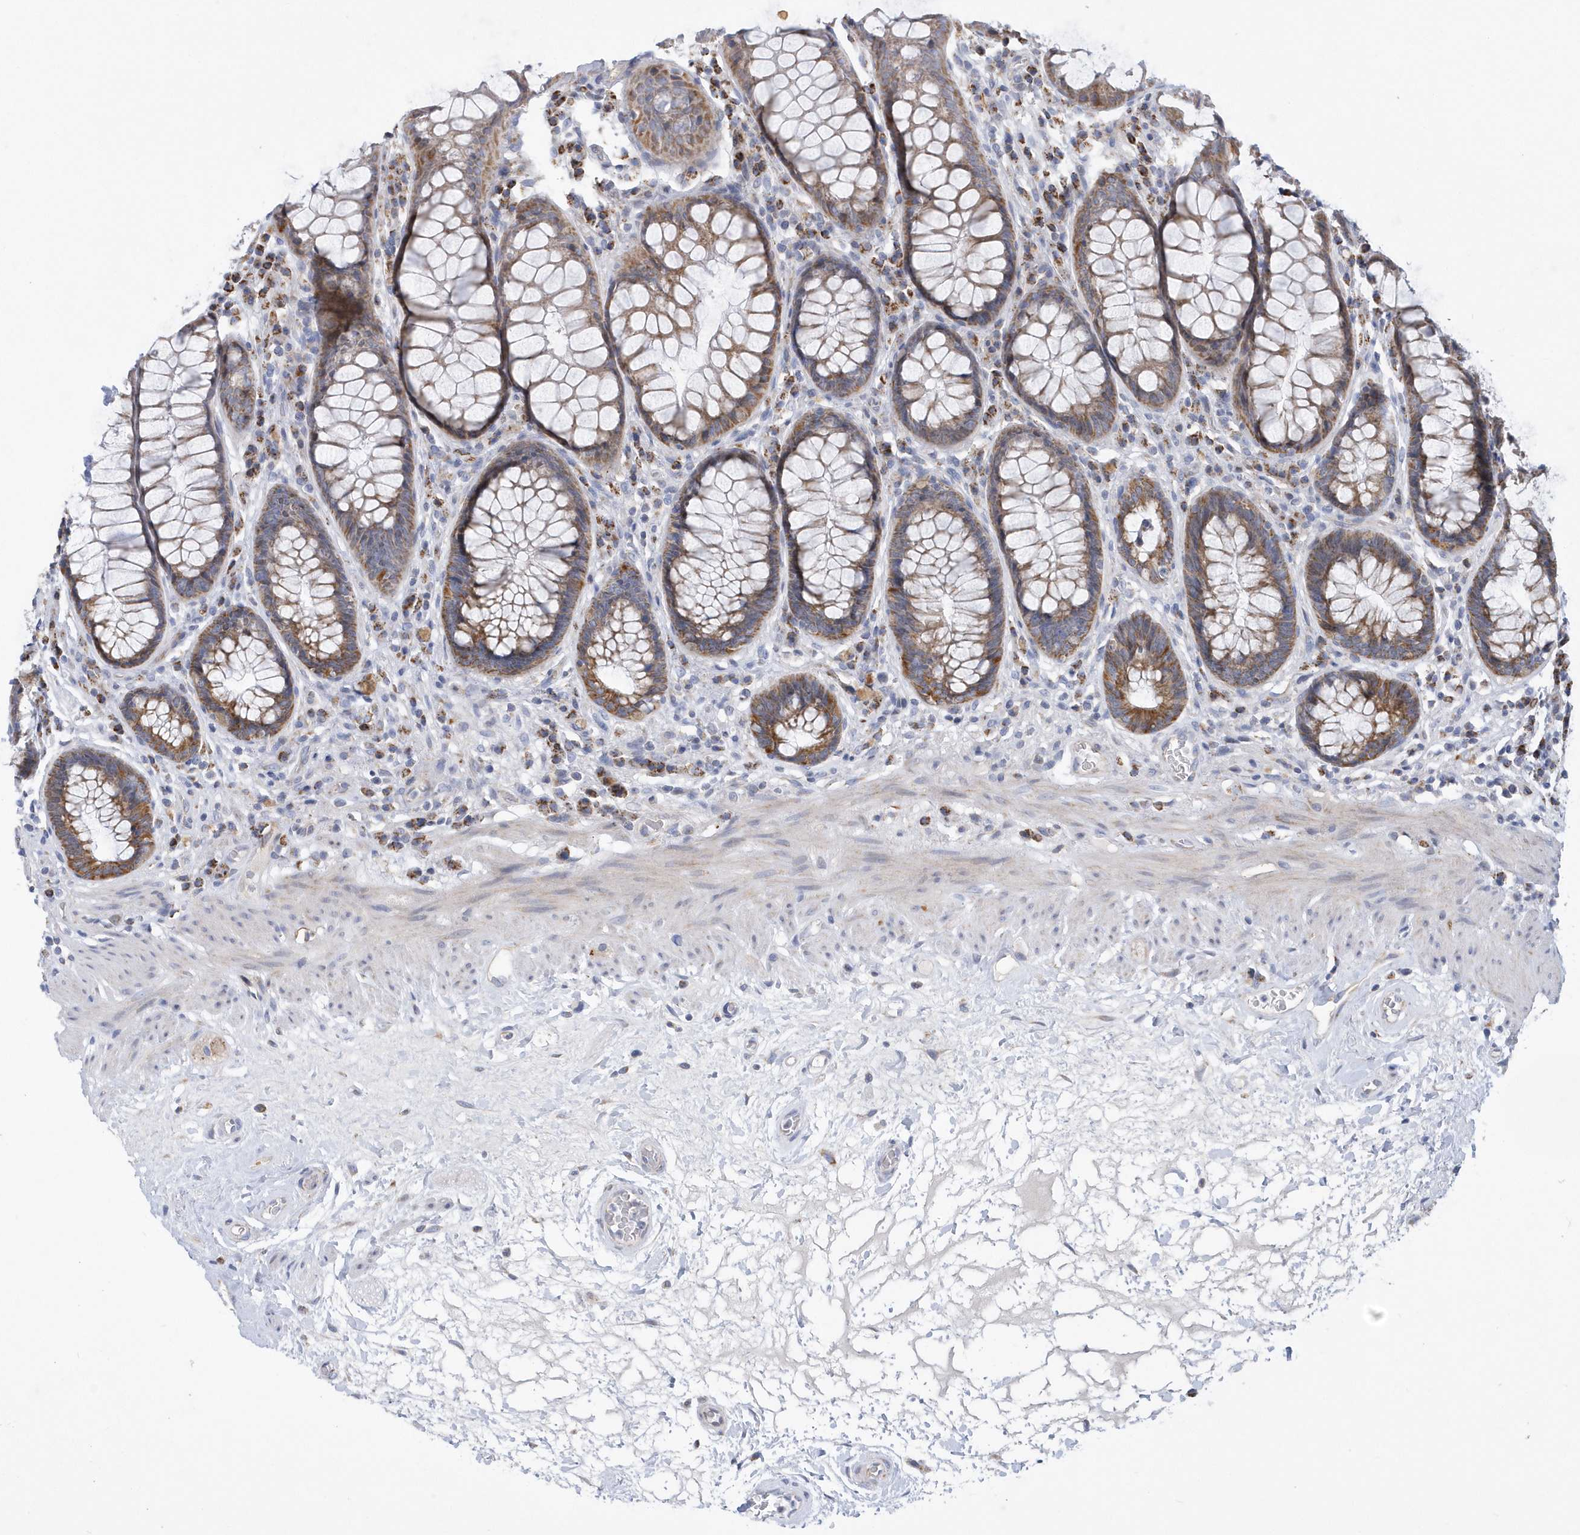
{"staining": {"intensity": "moderate", "quantity": ">75%", "location": "cytoplasmic/membranous"}, "tissue": "rectum", "cell_type": "Glandular cells", "image_type": "normal", "snomed": [{"axis": "morphology", "description": "Normal tissue, NOS"}, {"axis": "topography", "description": "Rectum"}], "caption": "Protein expression analysis of normal rectum shows moderate cytoplasmic/membranous staining in about >75% of glandular cells.", "gene": "VWA5B2", "patient": {"sex": "male", "age": 64}}